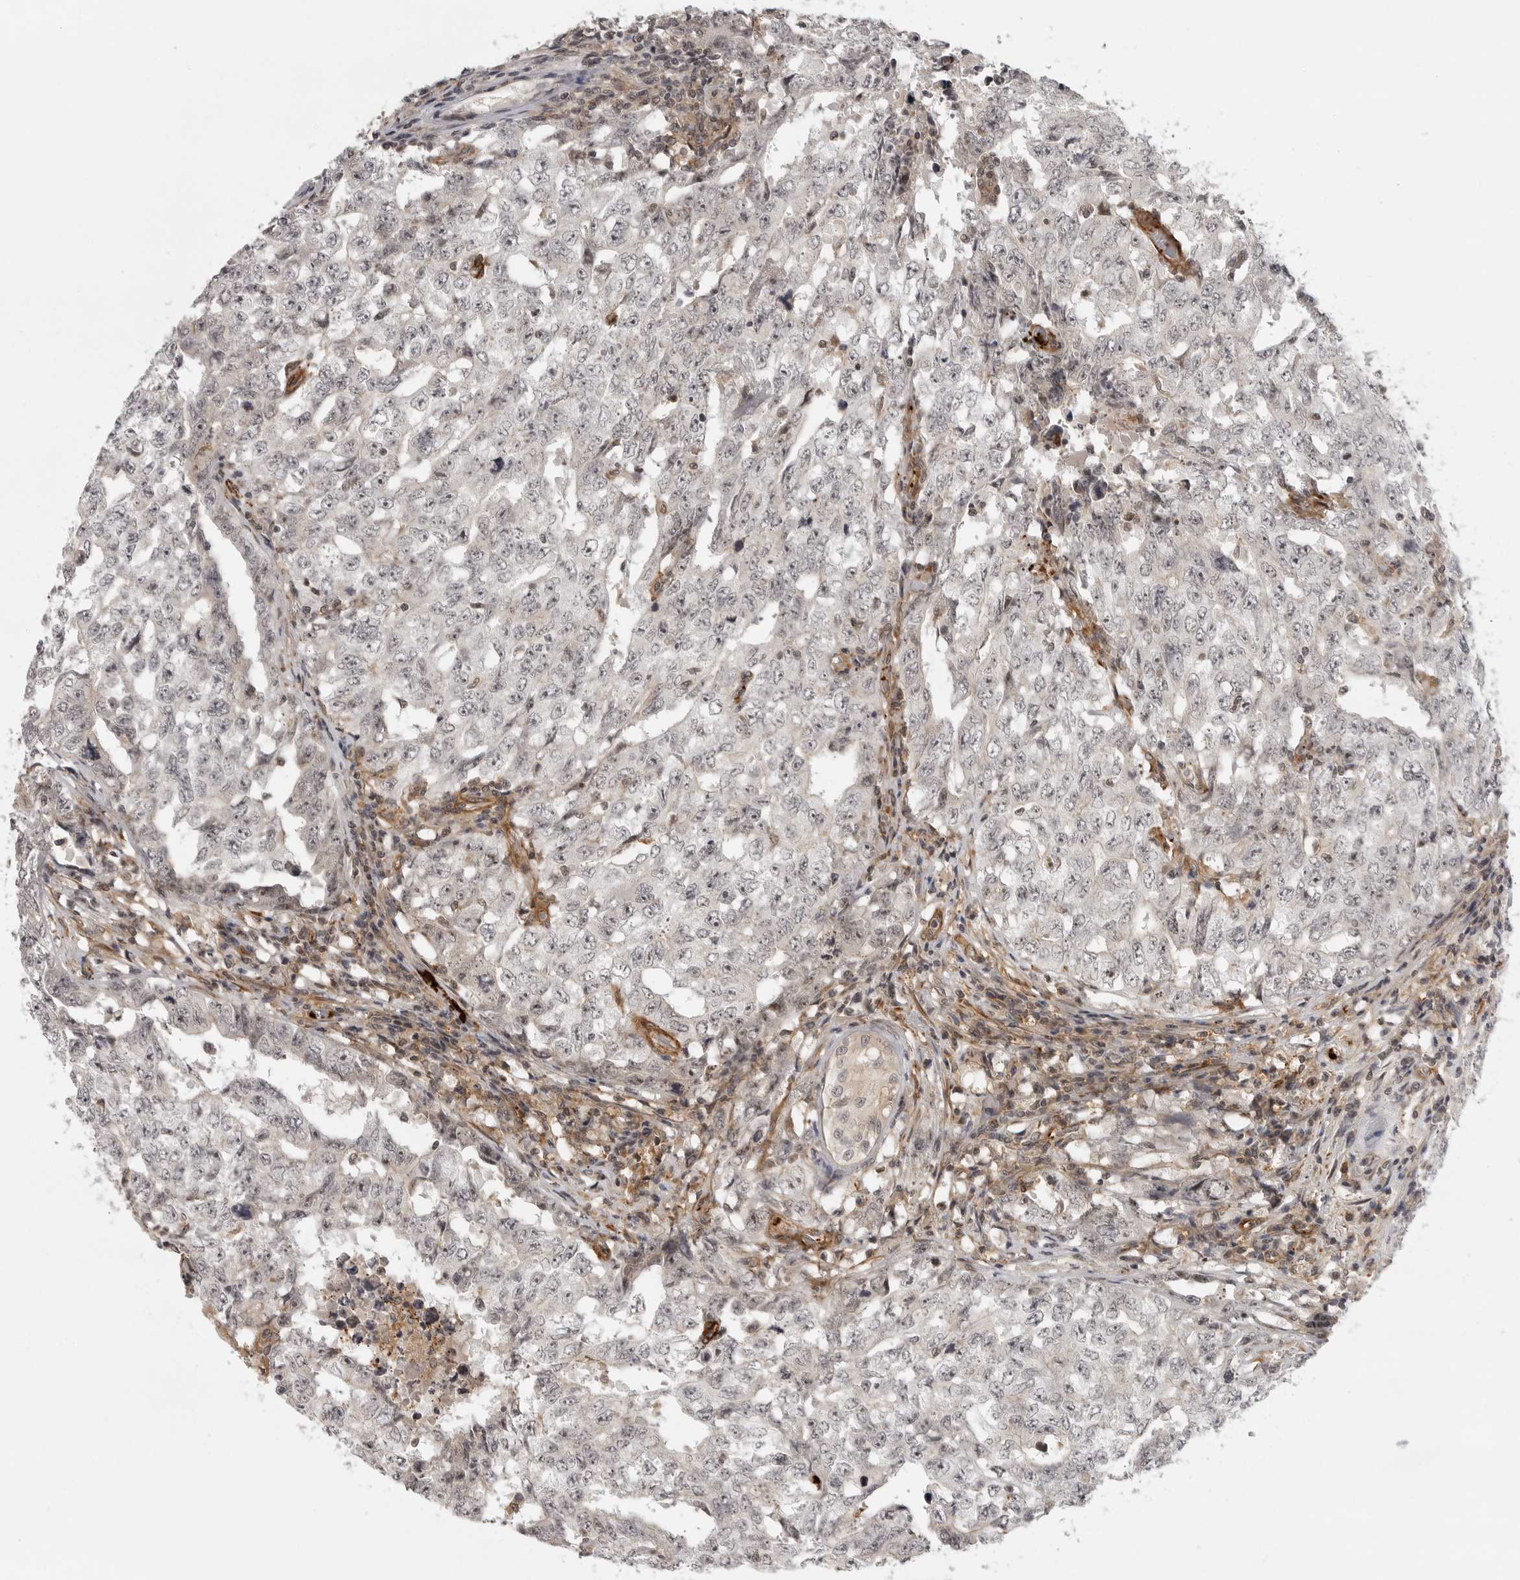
{"staining": {"intensity": "moderate", "quantity": "25%-75%", "location": "nuclear"}, "tissue": "testis cancer", "cell_type": "Tumor cells", "image_type": "cancer", "snomed": [{"axis": "morphology", "description": "Carcinoma, Embryonal, NOS"}, {"axis": "topography", "description": "Testis"}], "caption": "Protein expression analysis of testis embryonal carcinoma shows moderate nuclear expression in about 25%-75% of tumor cells. (DAB (3,3'-diaminobenzidine) IHC with brightfield microscopy, high magnification).", "gene": "TUT4", "patient": {"sex": "male", "age": 26}}